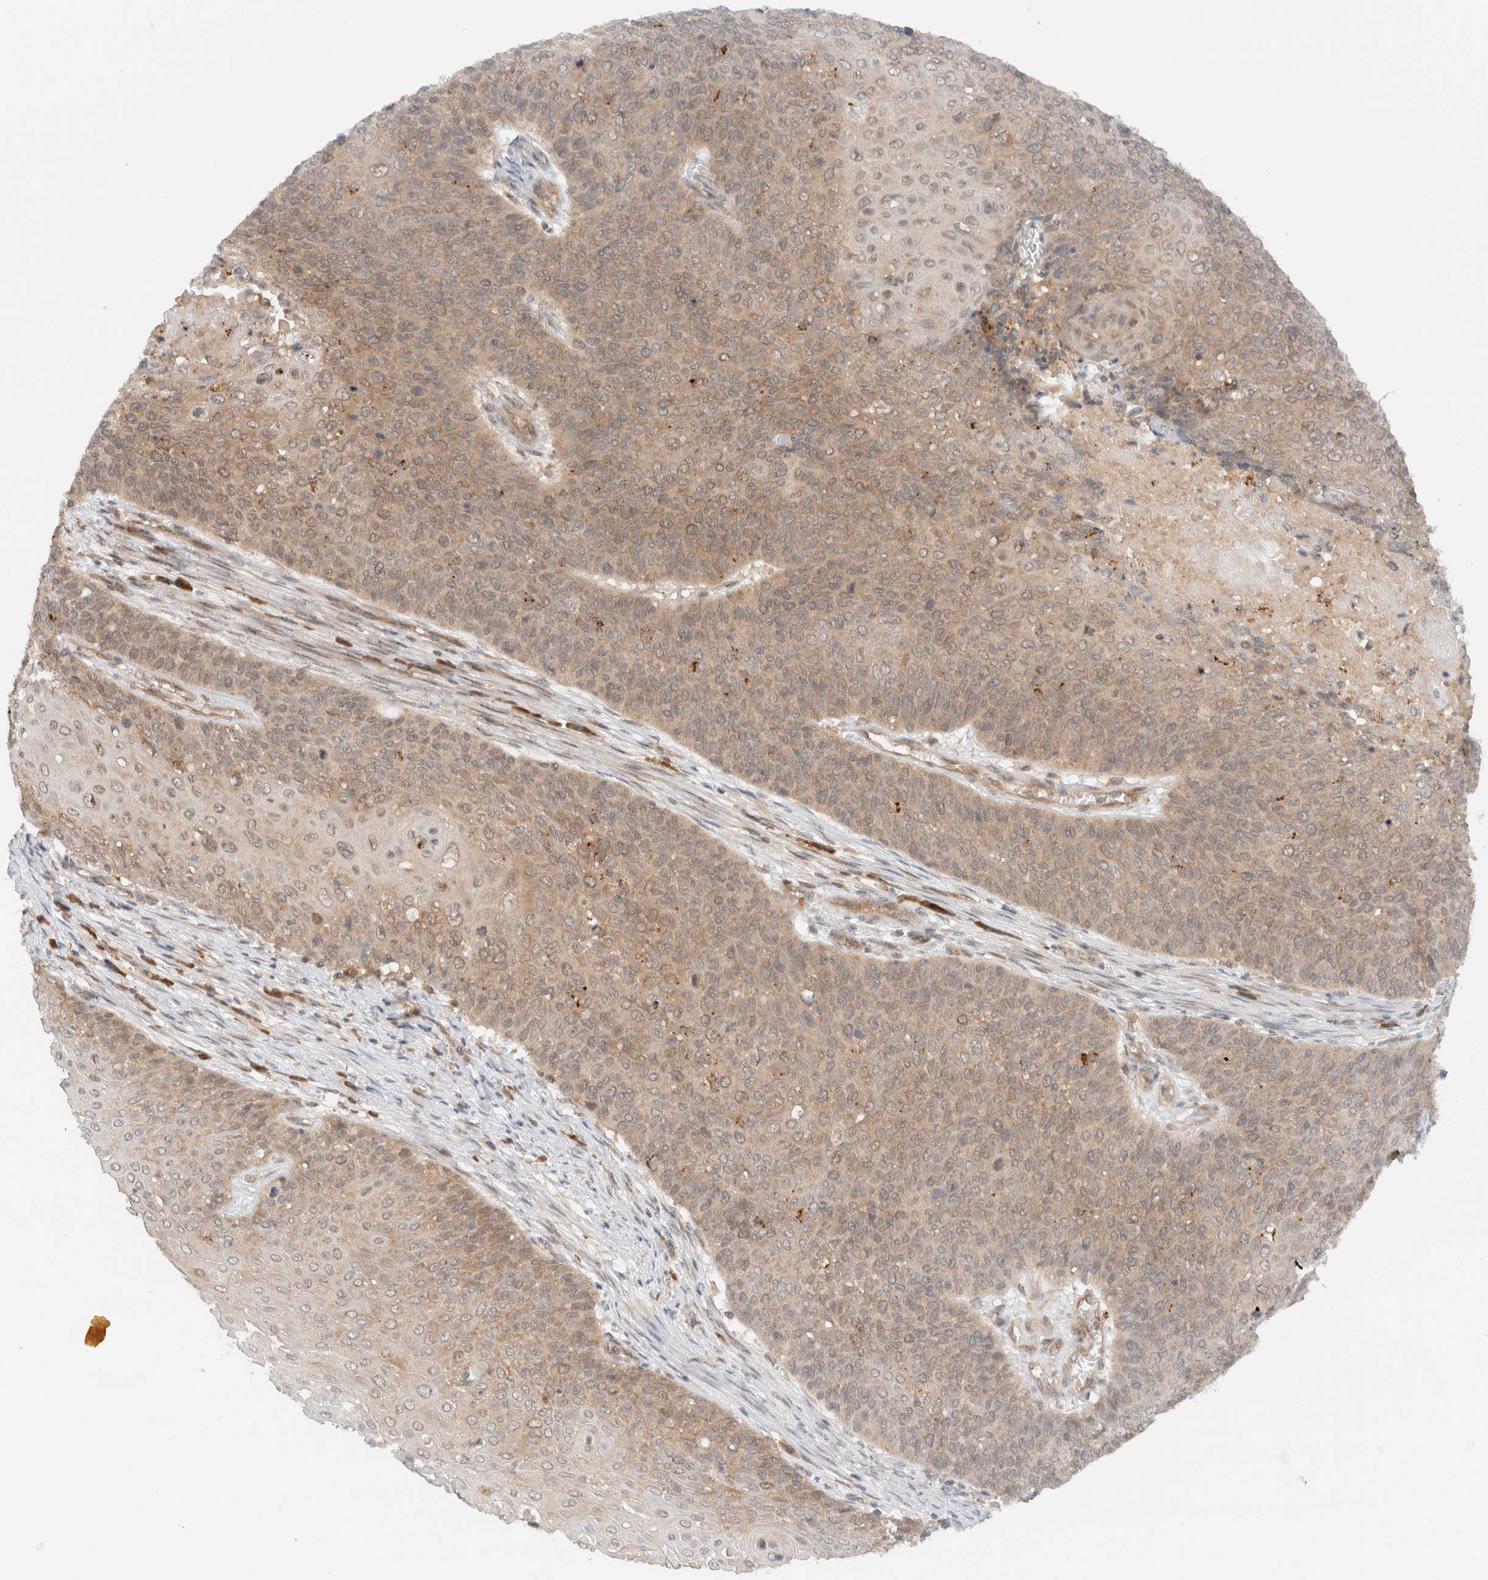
{"staining": {"intensity": "weak", "quantity": ">75%", "location": "cytoplasmic/membranous,nuclear"}, "tissue": "cervical cancer", "cell_type": "Tumor cells", "image_type": "cancer", "snomed": [{"axis": "morphology", "description": "Squamous cell carcinoma, NOS"}, {"axis": "topography", "description": "Cervix"}], "caption": "This histopathology image demonstrates immunohistochemistry staining of human cervical cancer (squamous cell carcinoma), with low weak cytoplasmic/membranous and nuclear positivity in approximately >75% of tumor cells.", "gene": "ARFGEF2", "patient": {"sex": "female", "age": 39}}